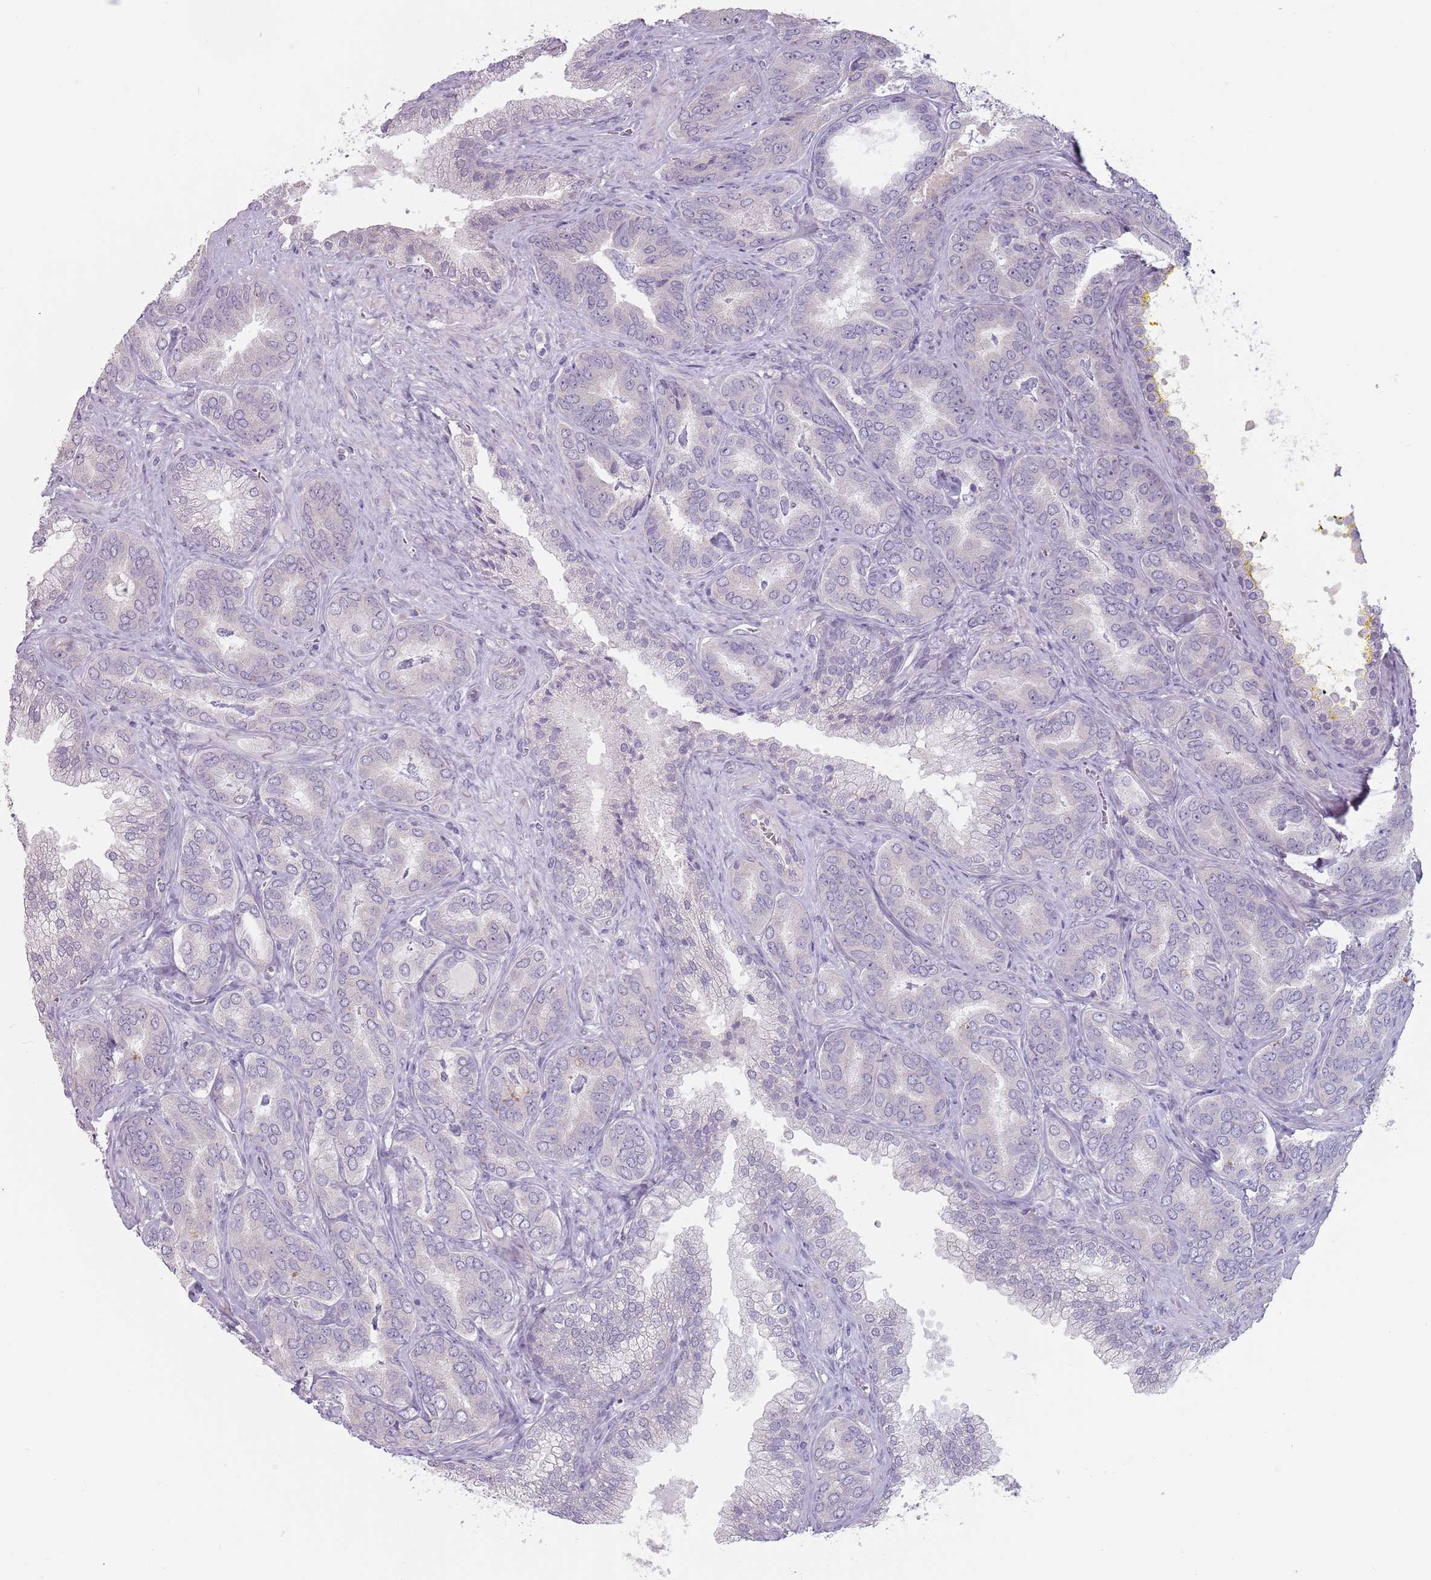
{"staining": {"intensity": "negative", "quantity": "none", "location": "none"}, "tissue": "prostate cancer", "cell_type": "Tumor cells", "image_type": "cancer", "snomed": [{"axis": "morphology", "description": "Adenocarcinoma, High grade"}, {"axis": "topography", "description": "Prostate"}], "caption": "A photomicrograph of human high-grade adenocarcinoma (prostate) is negative for staining in tumor cells.", "gene": "DXO", "patient": {"sex": "male", "age": 72}}